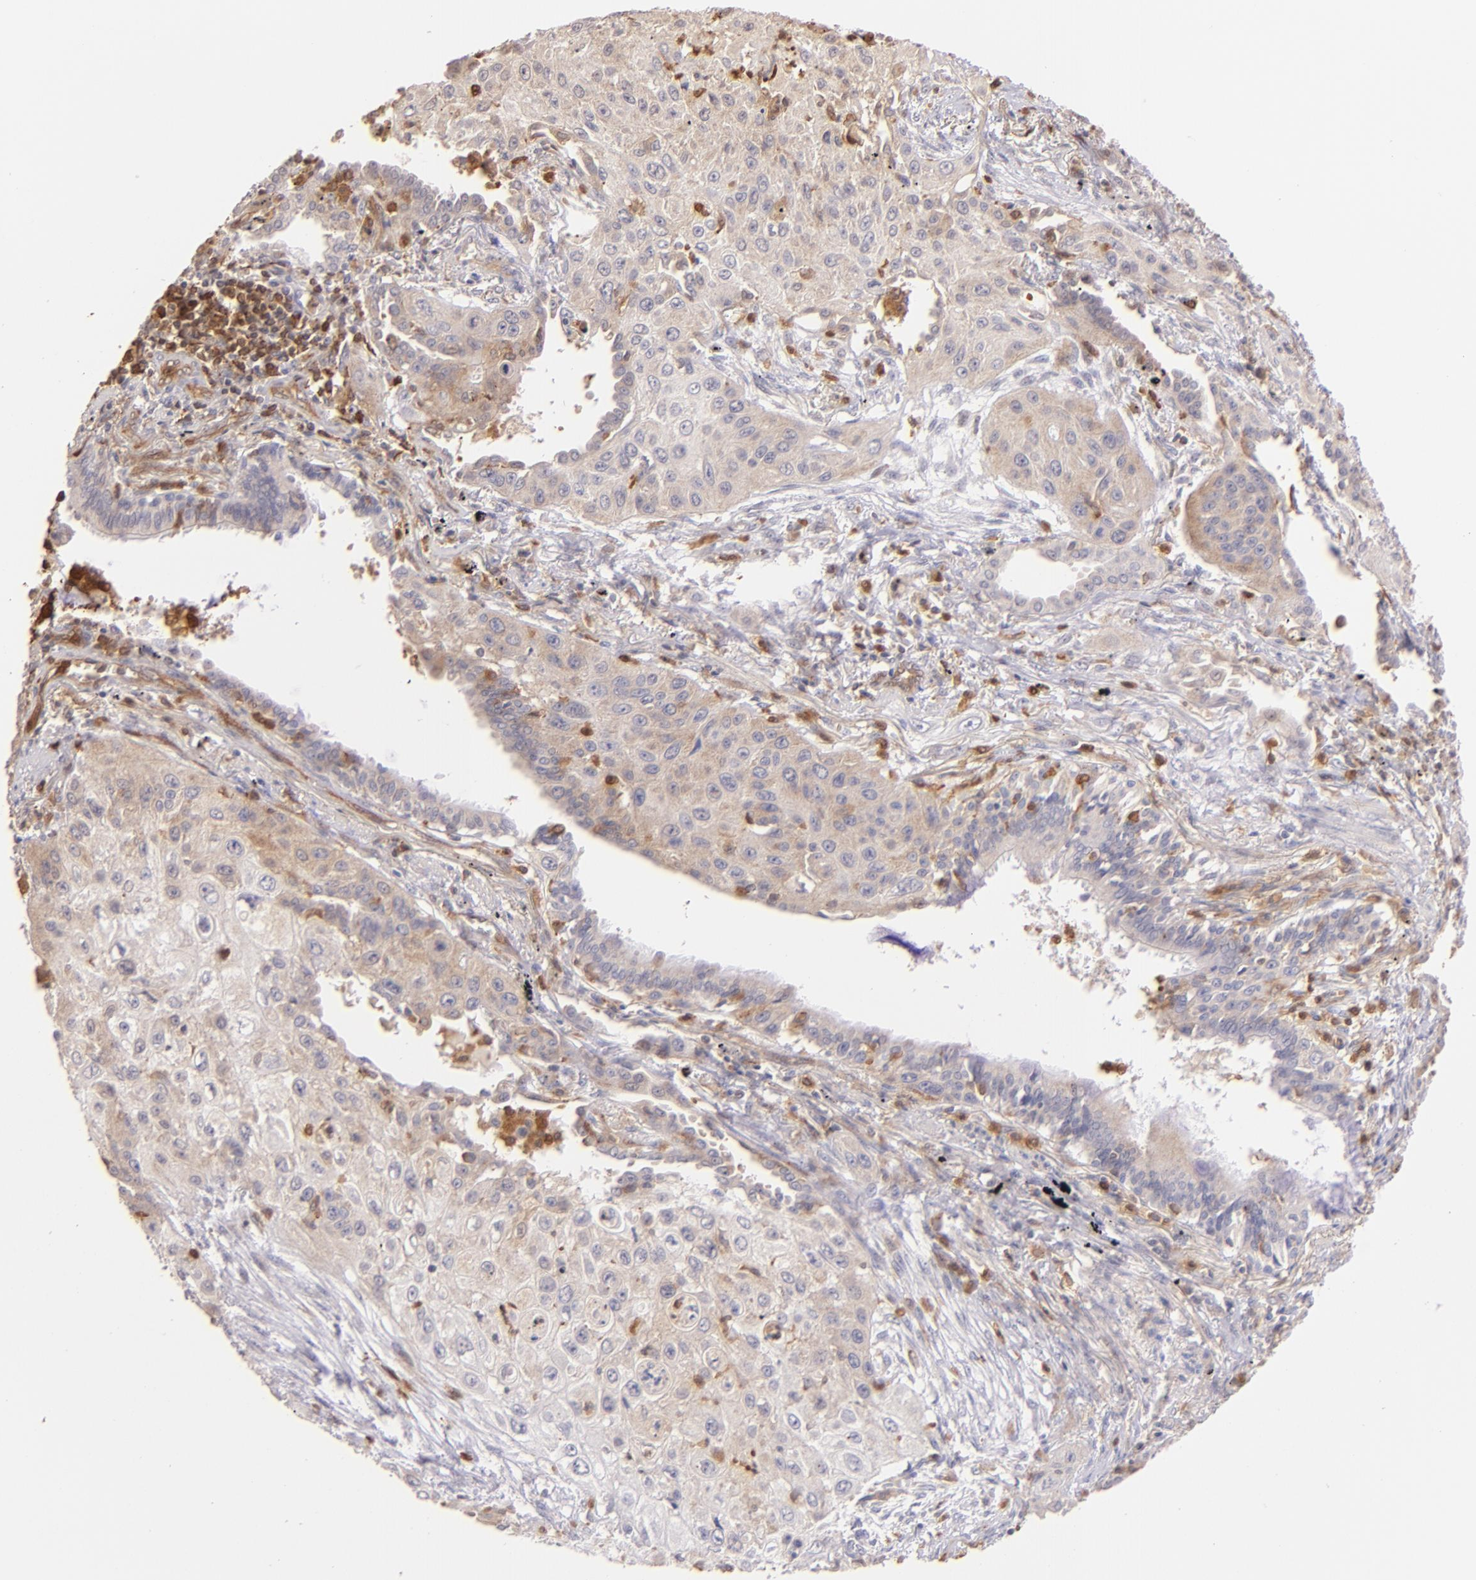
{"staining": {"intensity": "weak", "quantity": "25%-75%", "location": "cytoplasmic/membranous"}, "tissue": "lung cancer", "cell_type": "Tumor cells", "image_type": "cancer", "snomed": [{"axis": "morphology", "description": "Squamous cell carcinoma, NOS"}, {"axis": "topography", "description": "Lung"}], "caption": "This is a photomicrograph of immunohistochemistry staining of lung squamous cell carcinoma, which shows weak positivity in the cytoplasmic/membranous of tumor cells.", "gene": "BTK", "patient": {"sex": "male", "age": 71}}